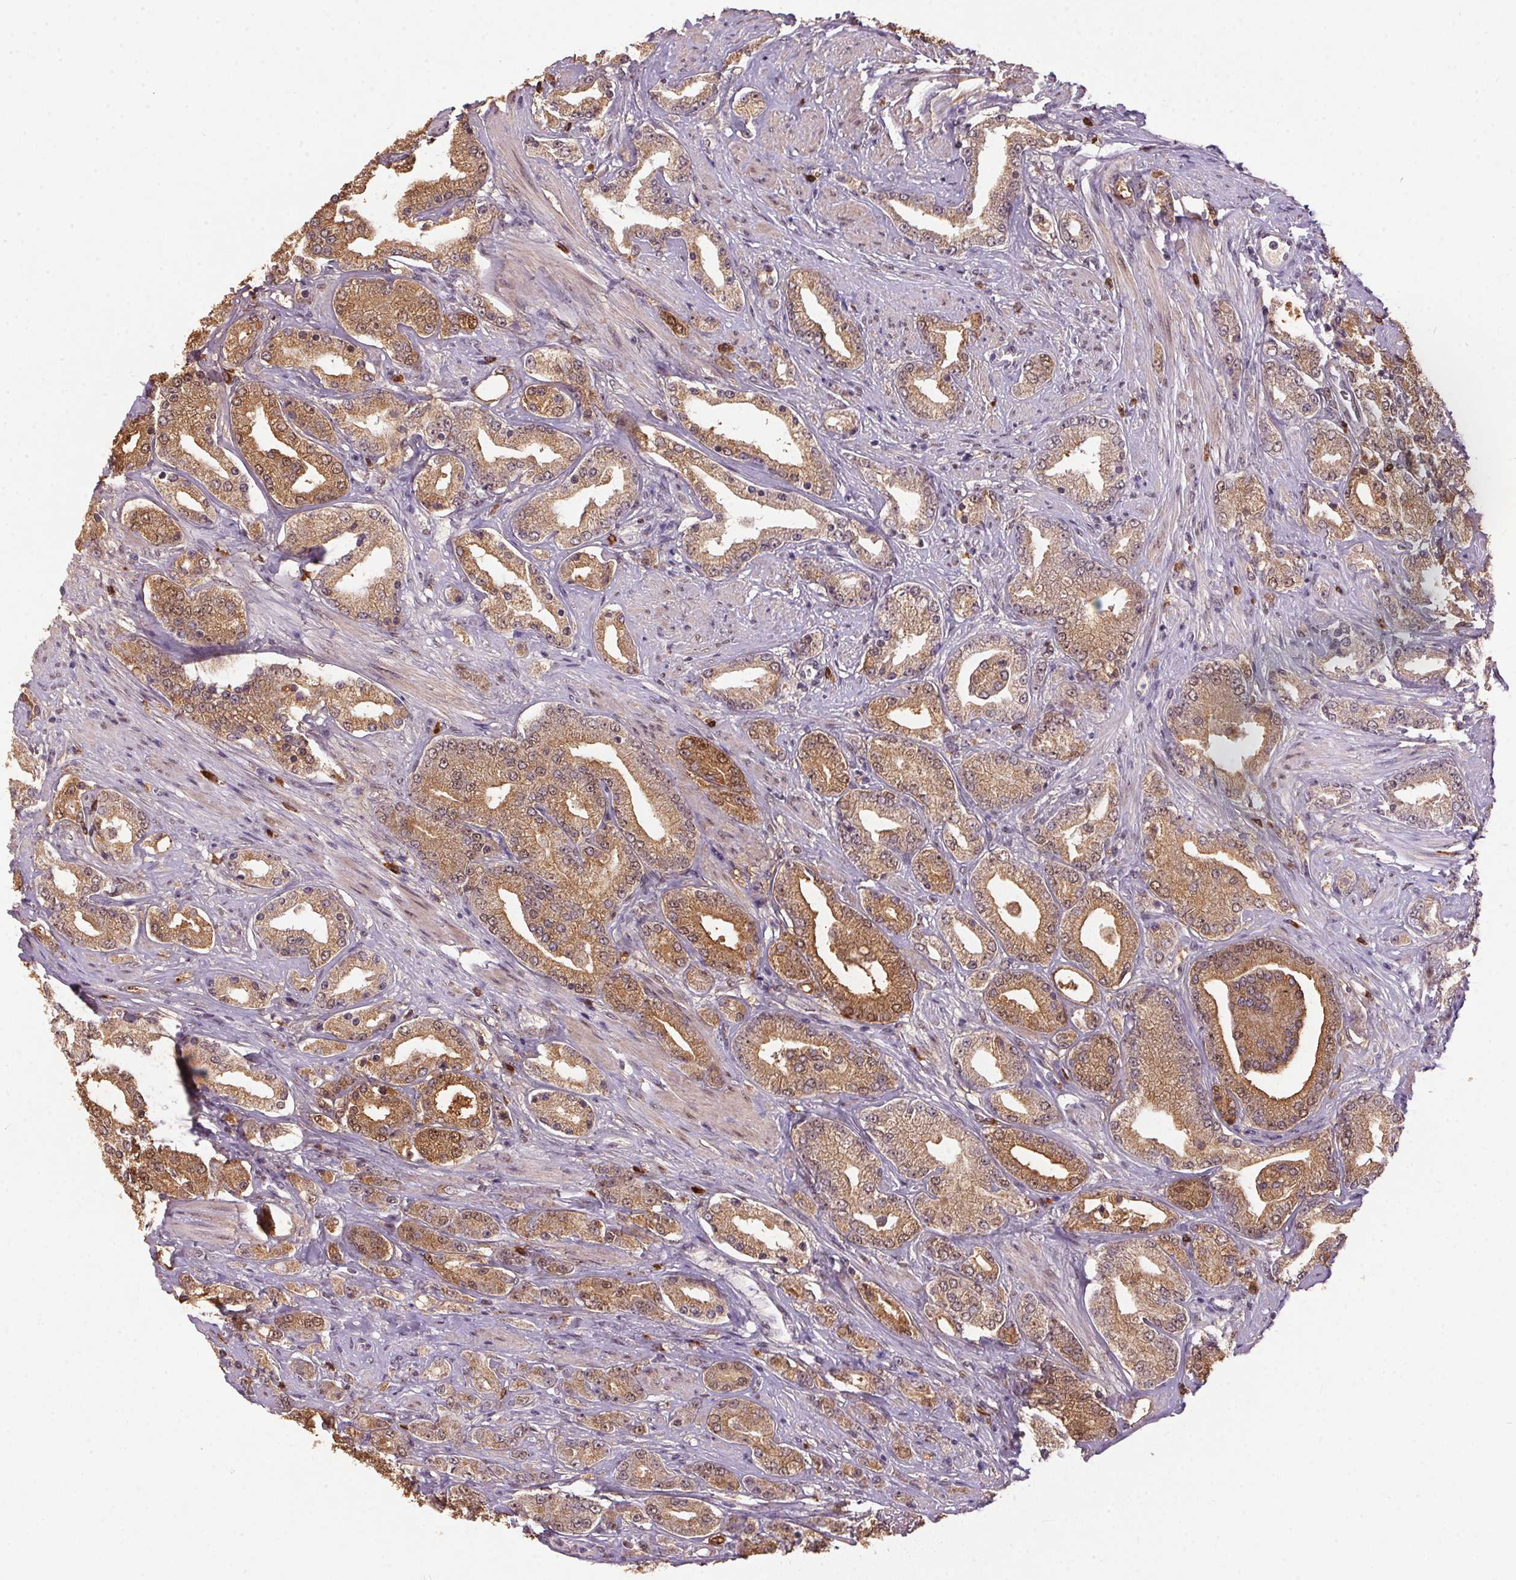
{"staining": {"intensity": "moderate", "quantity": ">75%", "location": "cytoplasmic/membranous"}, "tissue": "prostate cancer", "cell_type": "Tumor cells", "image_type": "cancer", "snomed": [{"axis": "morphology", "description": "Adenocarcinoma, High grade"}, {"axis": "topography", "description": "Prostate"}], "caption": "IHC (DAB) staining of prostate high-grade adenocarcinoma displays moderate cytoplasmic/membranous protein expression in approximately >75% of tumor cells.", "gene": "ZBTB4", "patient": {"sex": "male", "age": 67}}